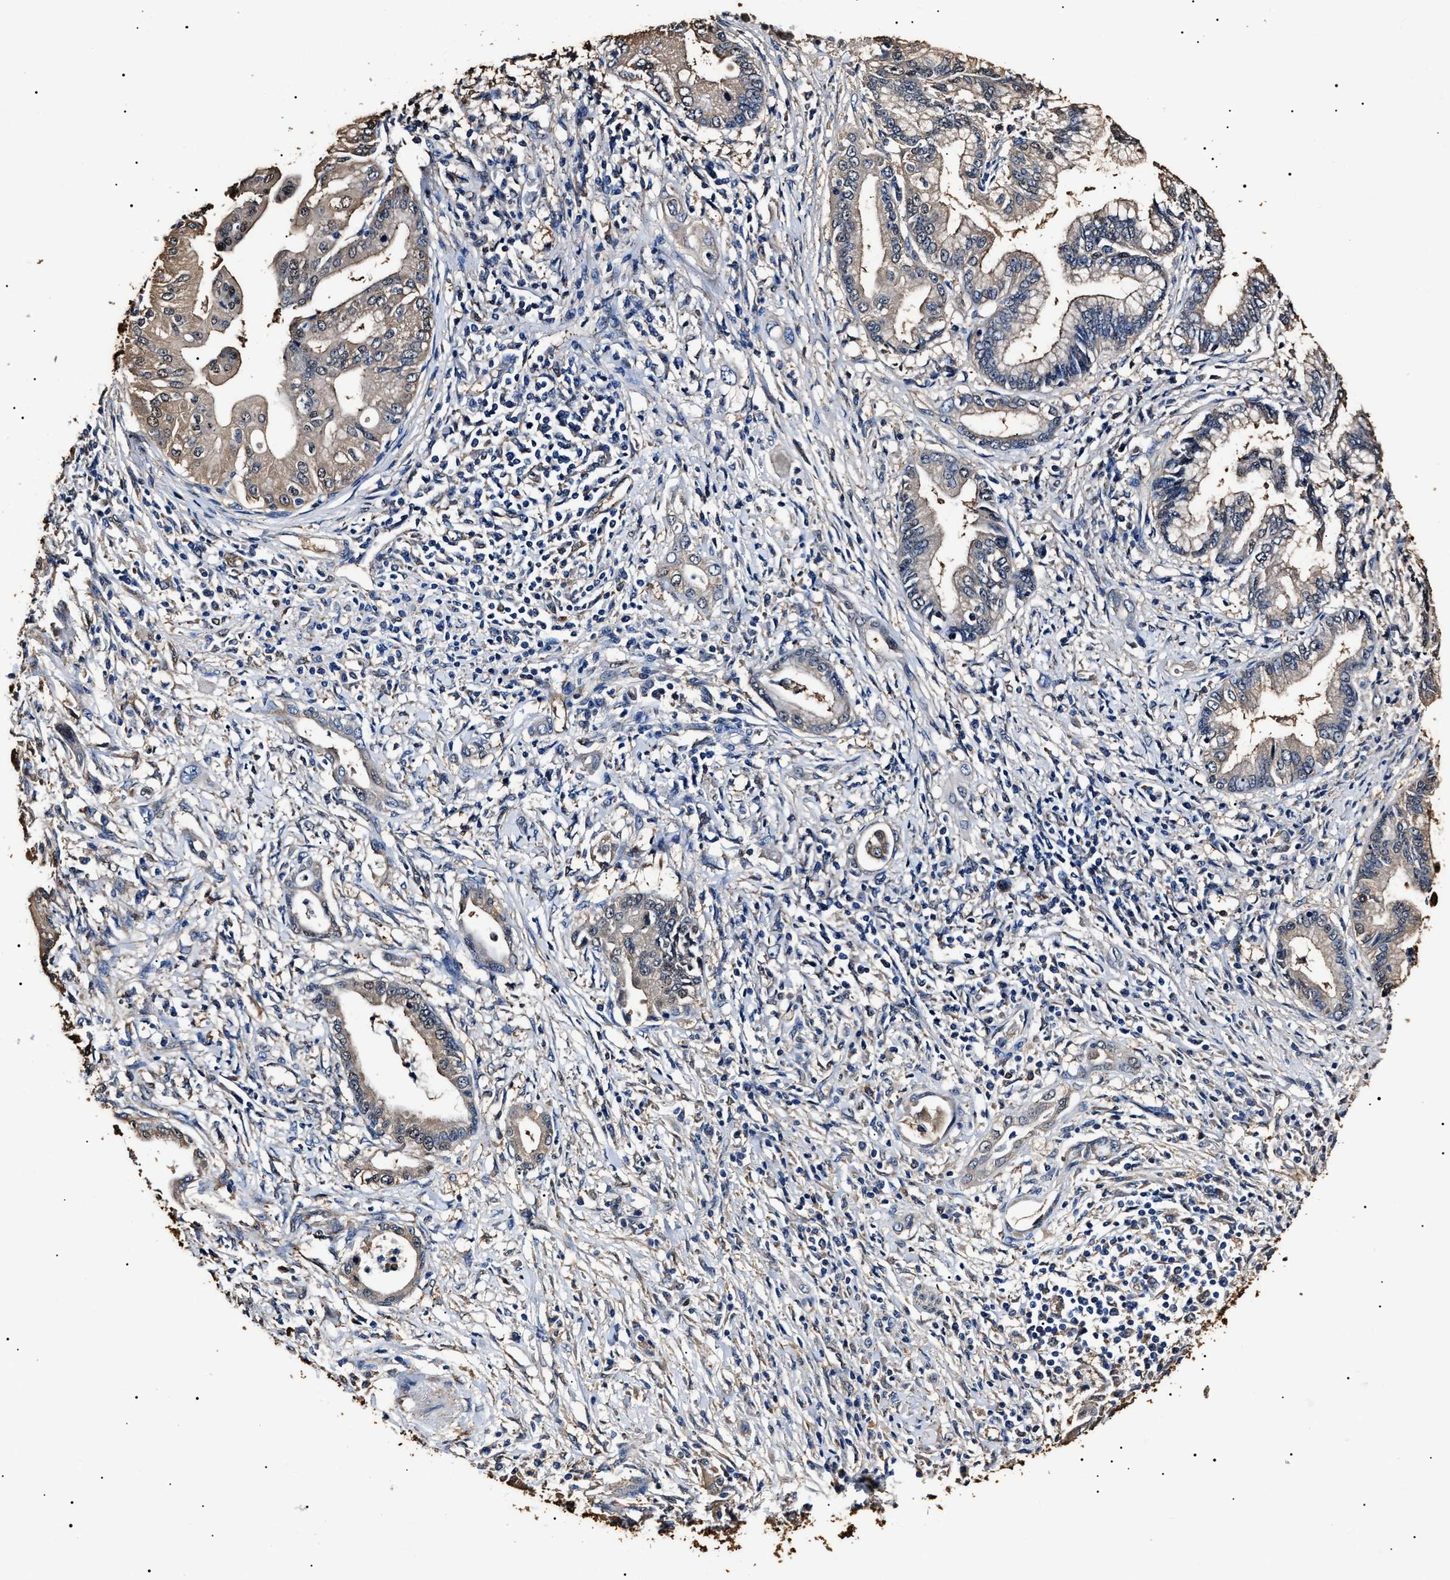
{"staining": {"intensity": "weak", "quantity": "25%-75%", "location": "cytoplasmic/membranous"}, "tissue": "pancreatic cancer", "cell_type": "Tumor cells", "image_type": "cancer", "snomed": [{"axis": "morphology", "description": "Adenocarcinoma, NOS"}, {"axis": "topography", "description": "Pancreas"}], "caption": "Tumor cells exhibit weak cytoplasmic/membranous positivity in about 25%-75% of cells in pancreatic adenocarcinoma.", "gene": "ALDH1A1", "patient": {"sex": "female", "age": 64}}